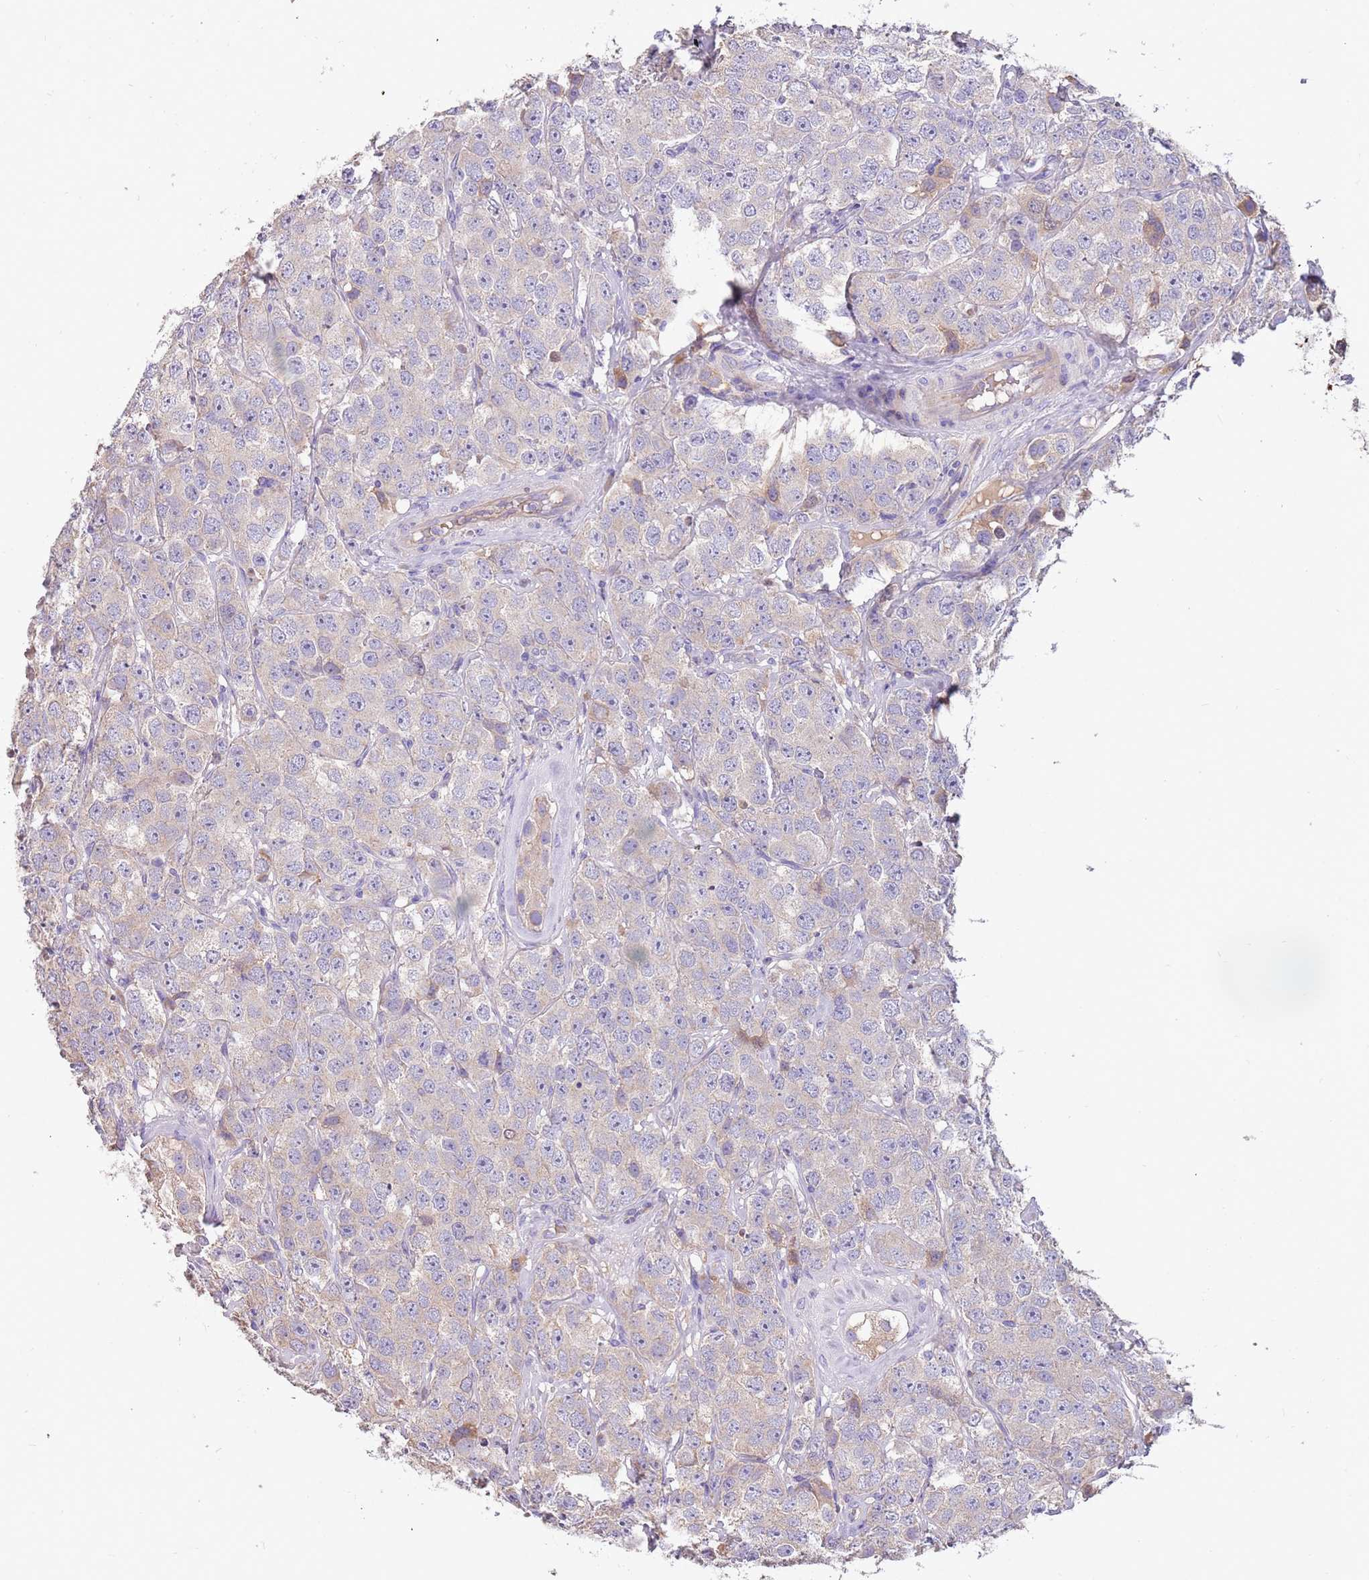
{"staining": {"intensity": "weak", "quantity": "25%-75%", "location": "cytoplasmic/membranous"}, "tissue": "testis cancer", "cell_type": "Tumor cells", "image_type": "cancer", "snomed": [{"axis": "morphology", "description": "Seminoma, NOS"}, {"axis": "topography", "description": "Testis"}], "caption": "This is an image of immunohistochemistry staining of testis cancer, which shows weak expression in the cytoplasmic/membranous of tumor cells.", "gene": "TRMO", "patient": {"sex": "male", "age": 28}}